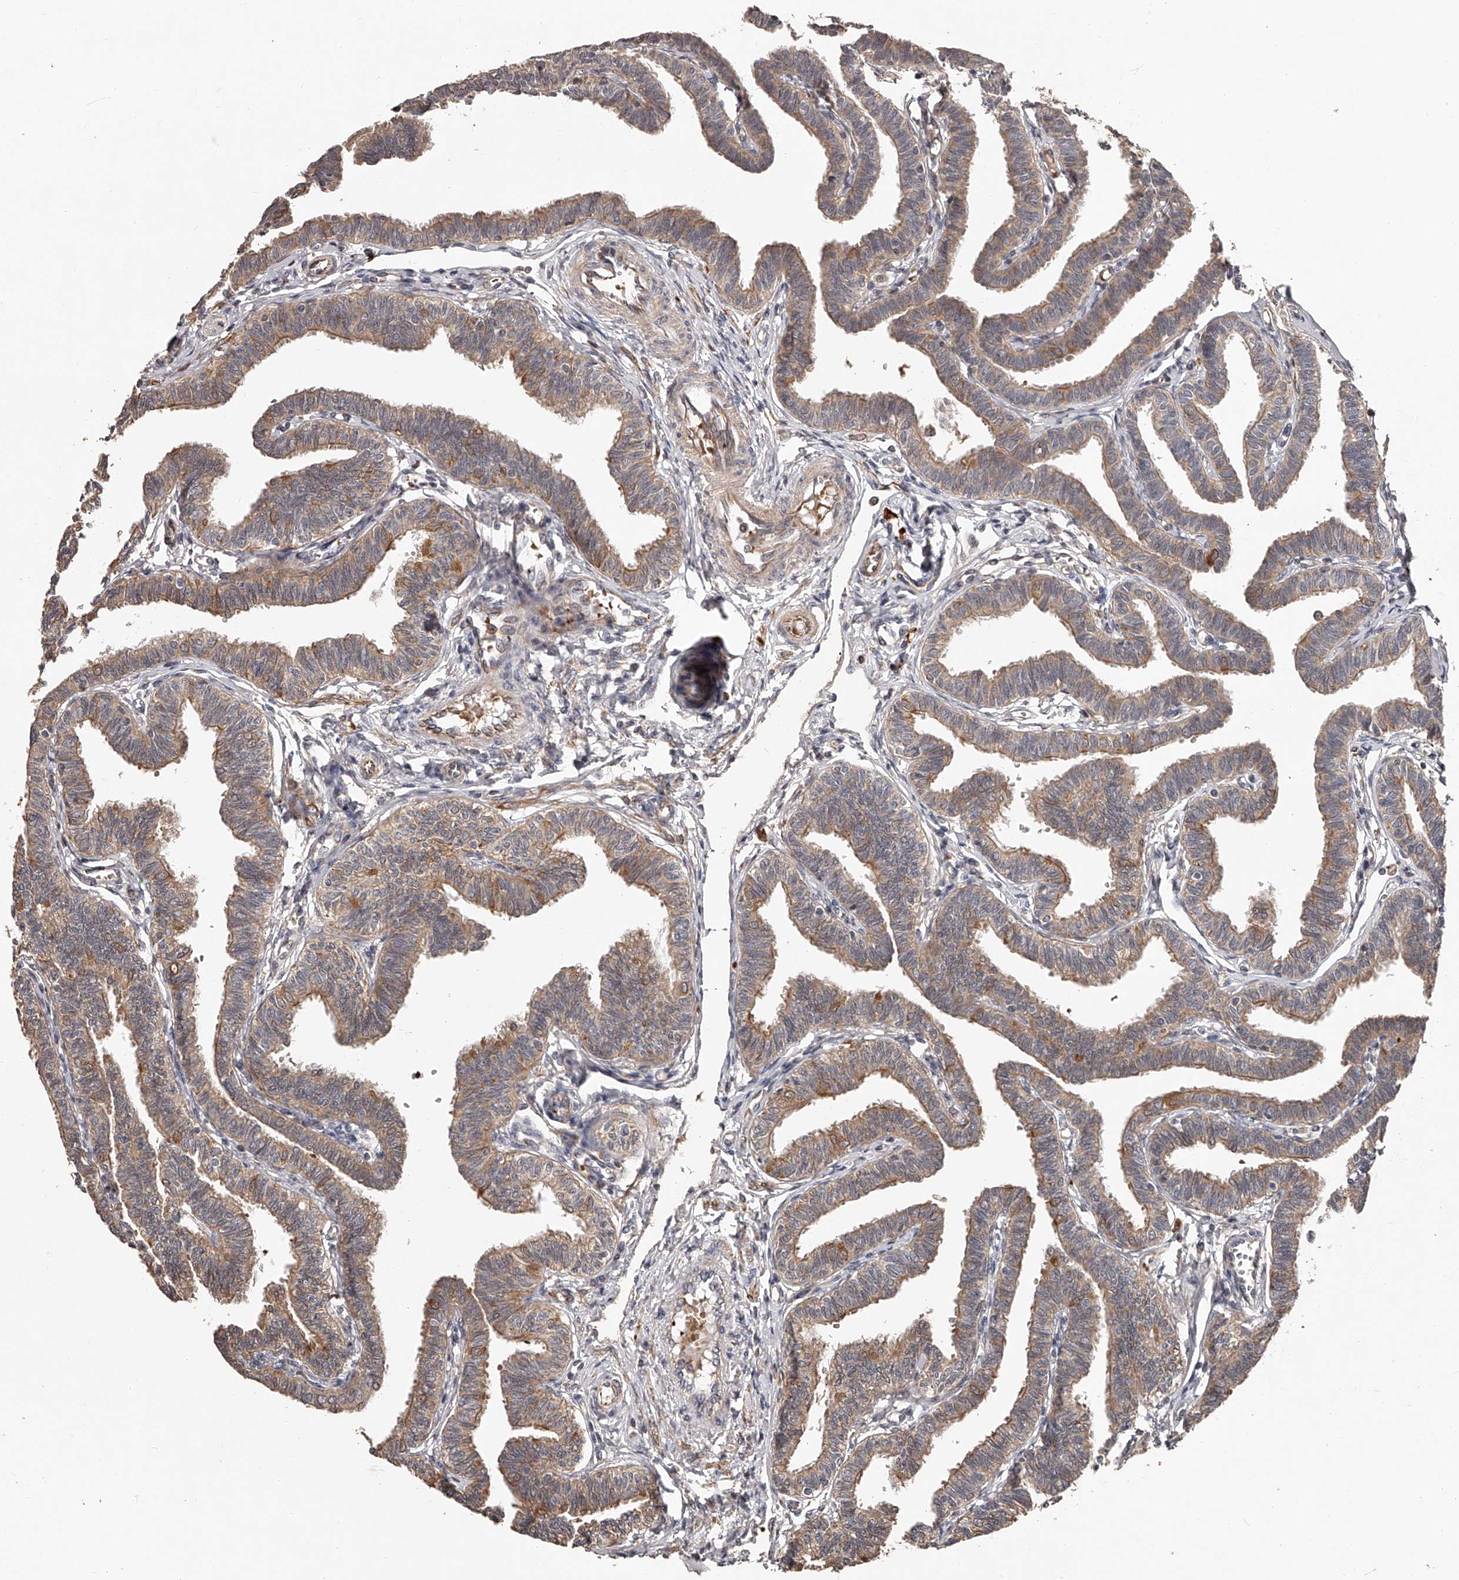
{"staining": {"intensity": "moderate", "quantity": "25%-75%", "location": "cytoplasmic/membranous"}, "tissue": "fallopian tube", "cell_type": "Glandular cells", "image_type": "normal", "snomed": [{"axis": "morphology", "description": "Normal tissue, NOS"}, {"axis": "topography", "description": "Fallopian tube"}, {"axis": "topography", "description": "Ovary"}], "caption": "A high-resolution histopathology image shows IHC staining of normal fallopian tube, which reveals moderate cytoplasmic/membranous expression in about 25%-75% of glandular cells. (DAB (3,3'-diaminobenzidine) IHC, brown staining for protein, blue staining for nuclei).", "gene": "URGCP", "patient": {"sex": "female", "age": 23}}